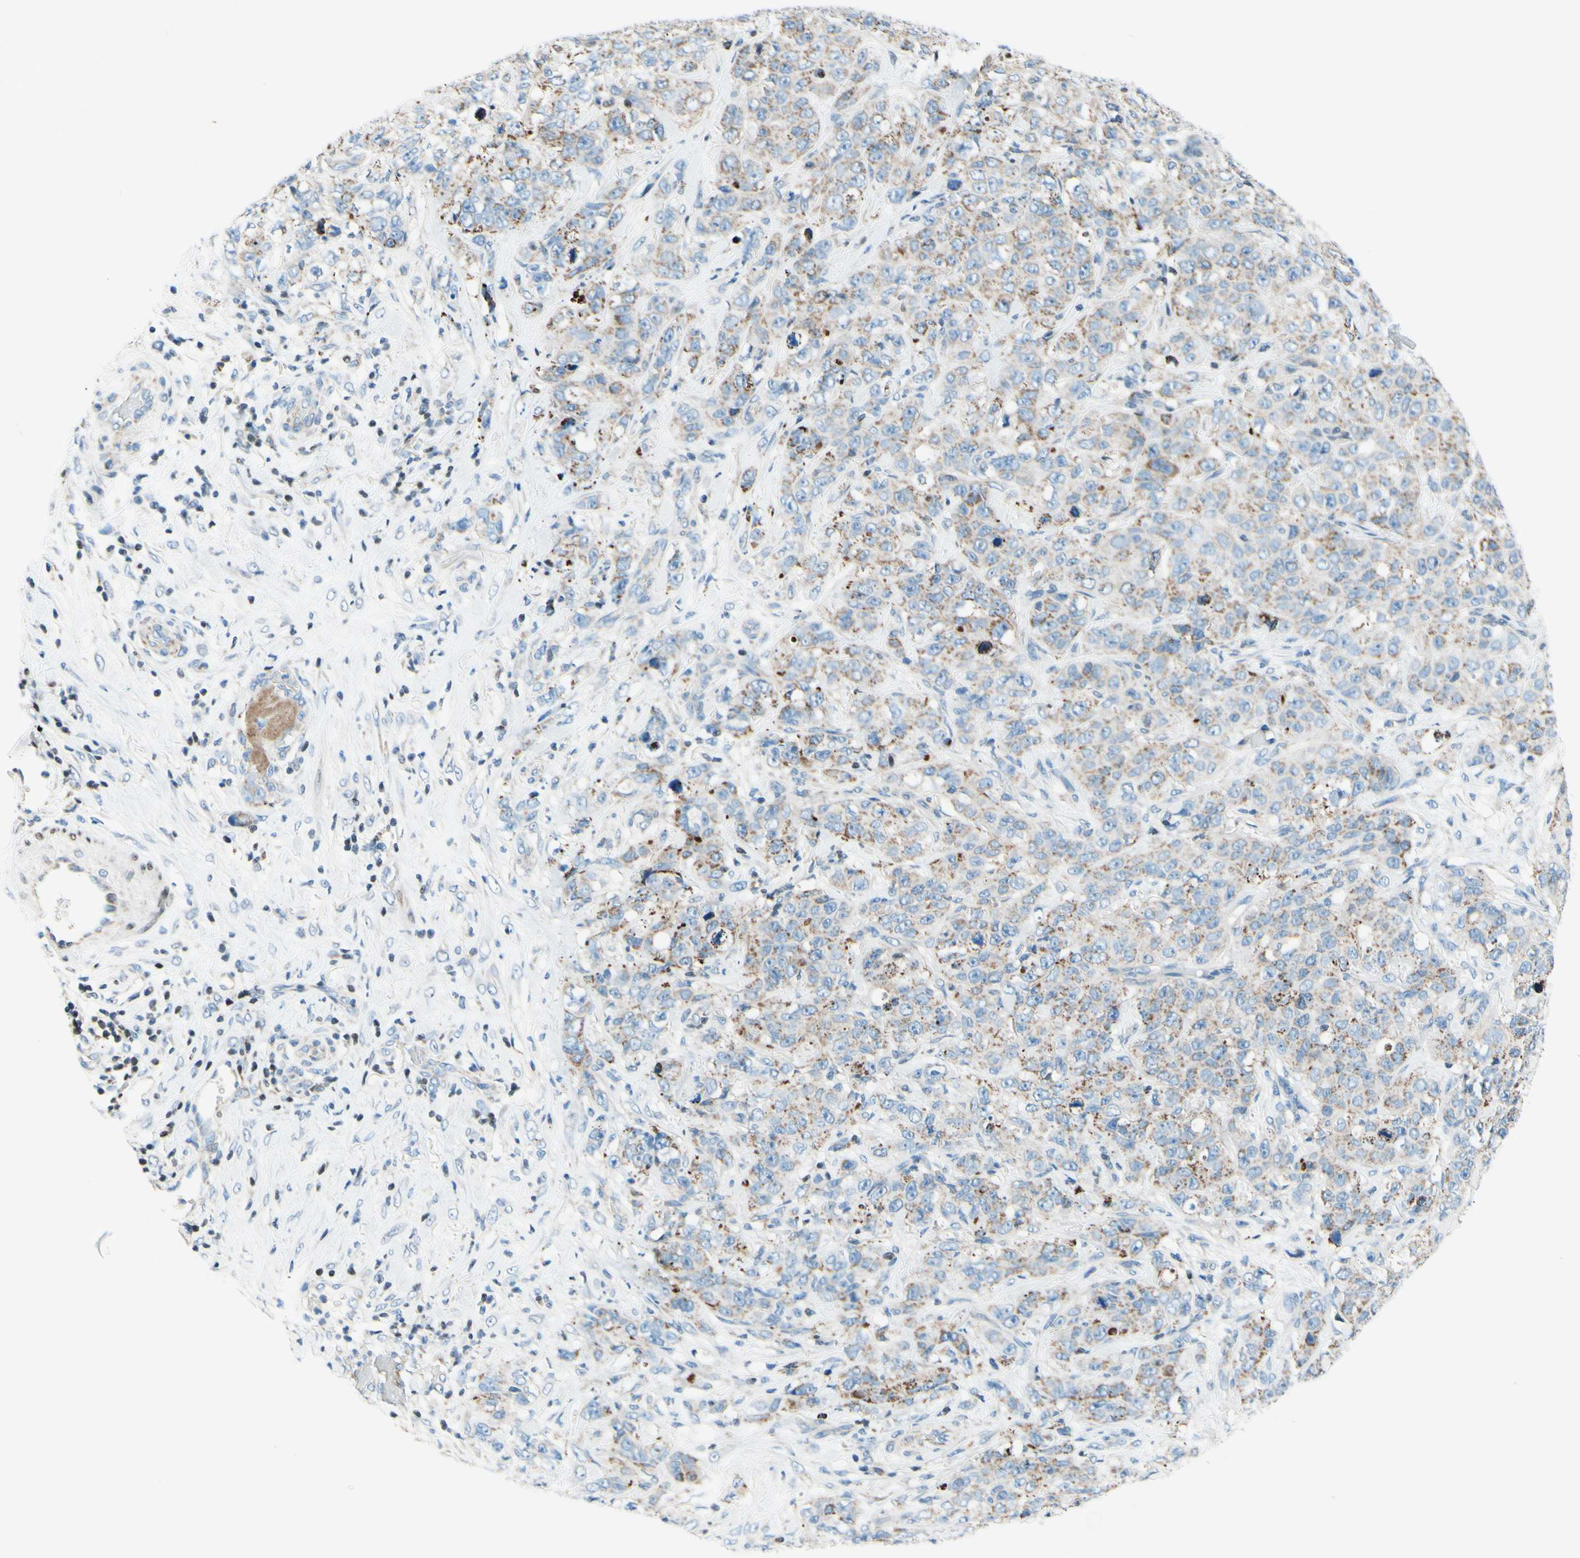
{"staining": {"intensity": "weak", "quantity": ">75%", "location": "cytoplasmic/membranous"}, "tissue": "stomach cancer", "cell_type": "Tumor cells", "image_type": "cancer", "snomed": [{"axis": "morphology", "description": "Adenocarcinoma, NOS"}, {"axis": "topography", "description": "Stomach"}], "caption": "Immunohistochemical staining of stomach cancer displays low levels of weak cytoplasmic/membranous staining in approximately >75% of tumor cells.", "gene": "CBX7", "patient": {"sex": "male", "age": 48}}